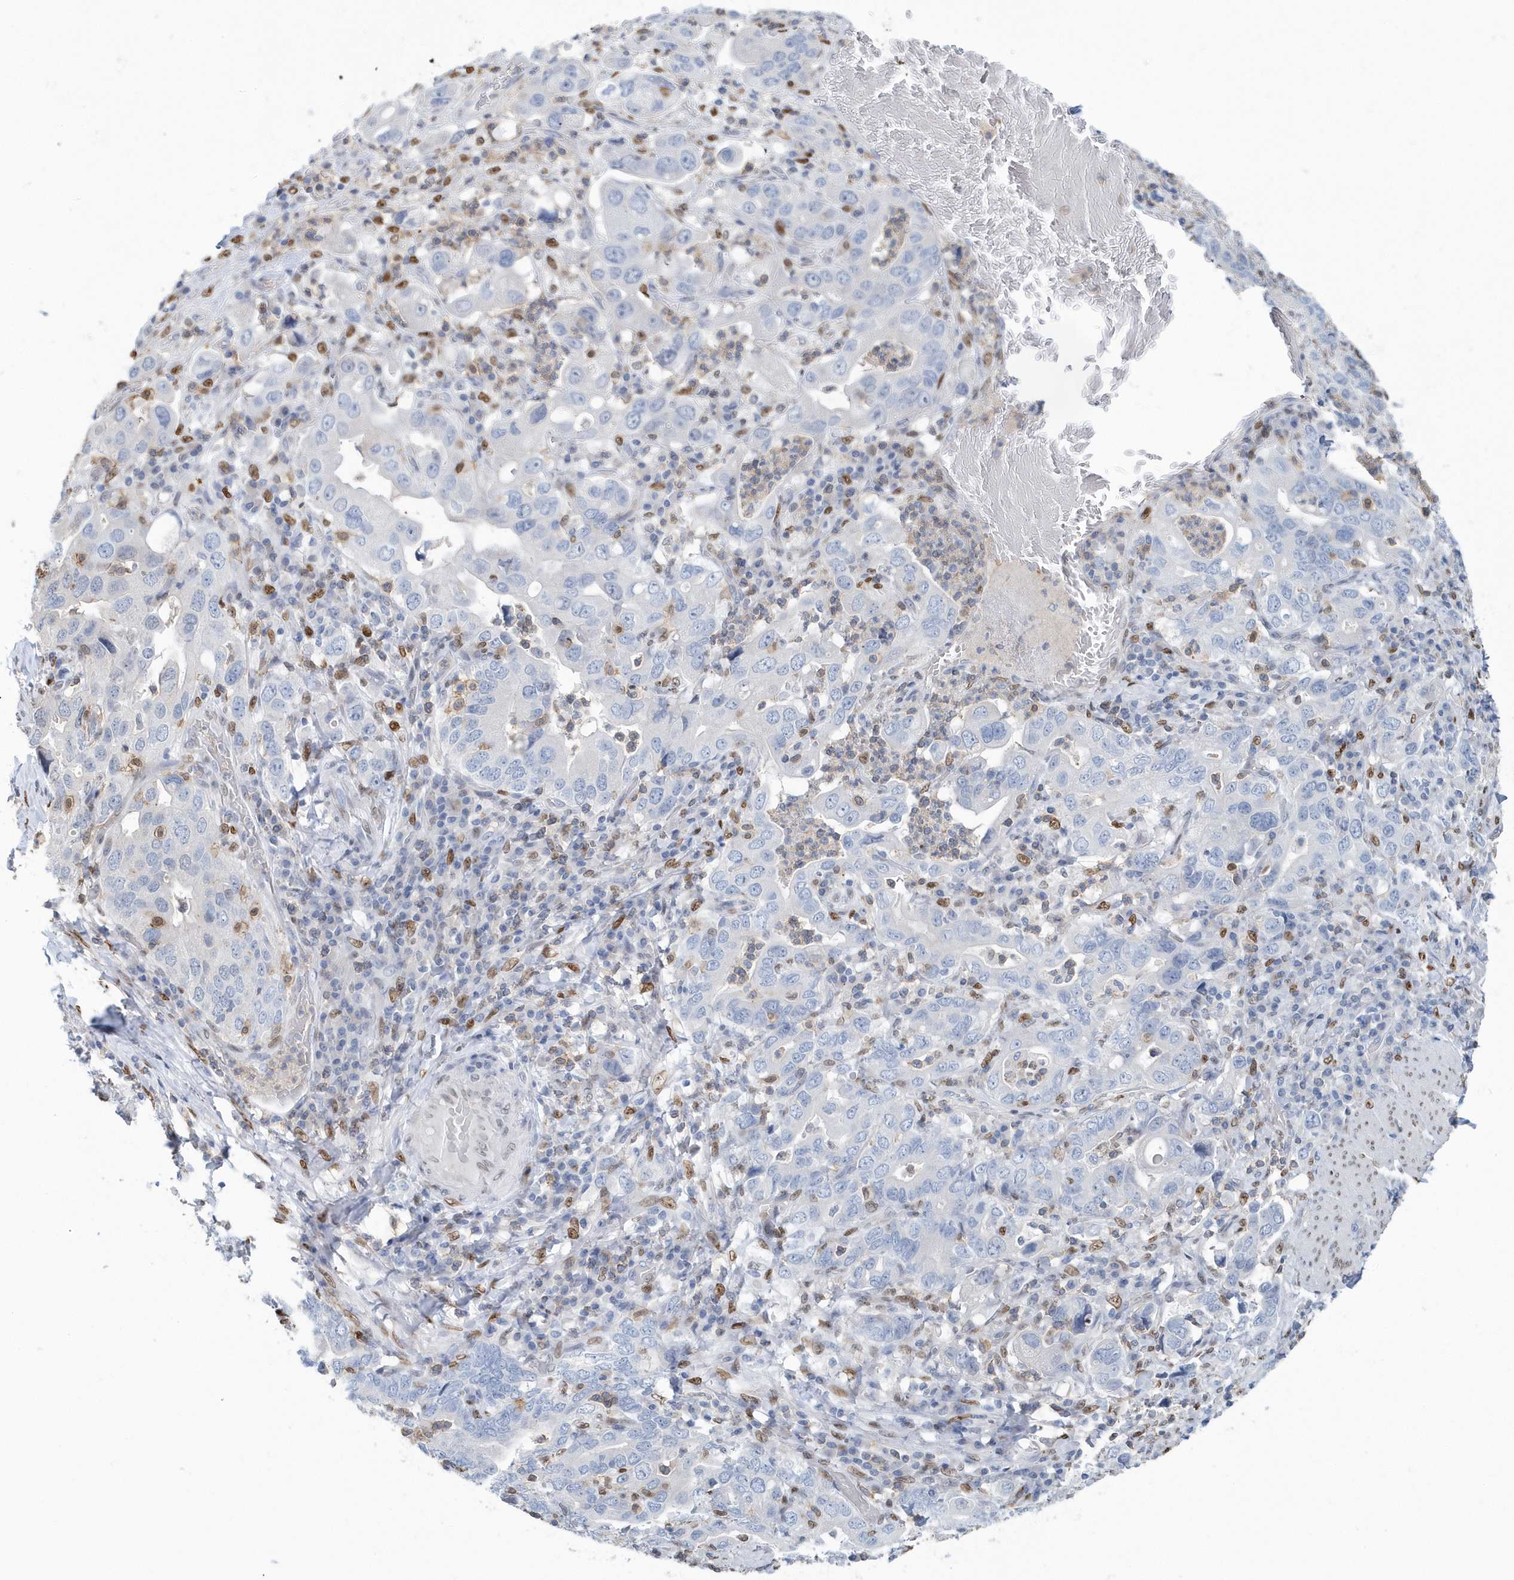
{"staining": {"intensity": "weak", "quantity": "<25%", "location": "nuclear"}, "tissue": "stomach cancer", "cell_type": "Tumor cells", "image_type": "cancer", "snomed": [{"axis": "morphology", "description": "Adenocarcinoma, NOS"}, {"axis": "topography", "description": "Stomach, upper"}], "caption": "Histopathology image shows no significant protein positivity in tumor cells of adenocarcinoma (stomach).", "gene": "MACROH2A2", "patient": {"sex": "male", "age": 62}}